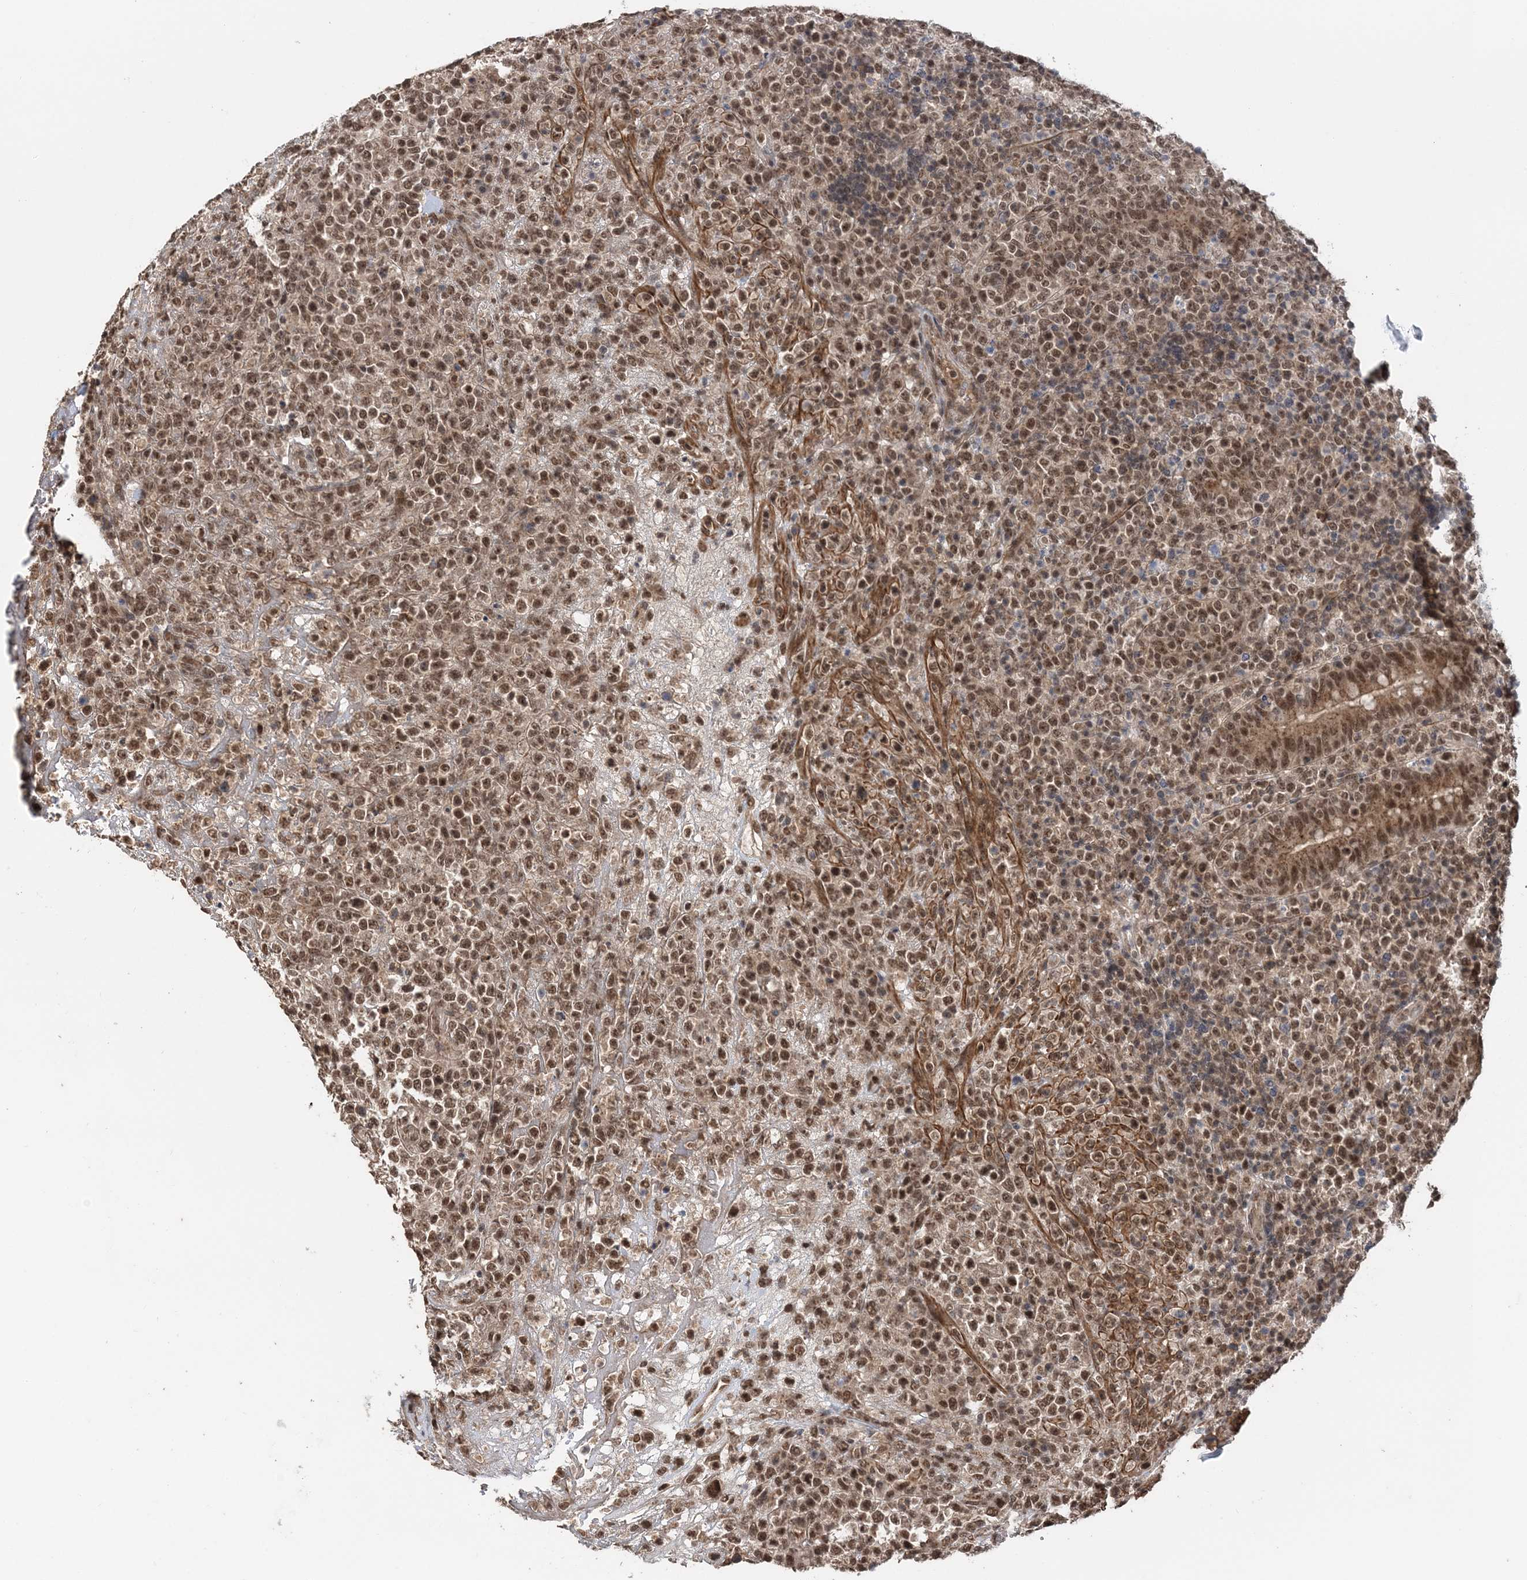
{"staining": {"intensity": "moderate", "quantity": ">75%", "location": "nuclear"}, "tissue": "lymphoma", "cell_type": "Tumor cells", "image_type": "cancer", "snomed": [{"axis": "morphology", "description": "Malignant lymphoma, non-Hodgkin's type, High grade"}, {"axis": "topography", "description": "Colon"}], "caption": "A medium amount of moderate nuclear positivity is identified in about >75% of tumor cells in malignant lymphoma, non-Hodgkin's type (high-grade) tissue.", "gene": "TSHZ2", "patient": {"sex": "female", "age": 53}}